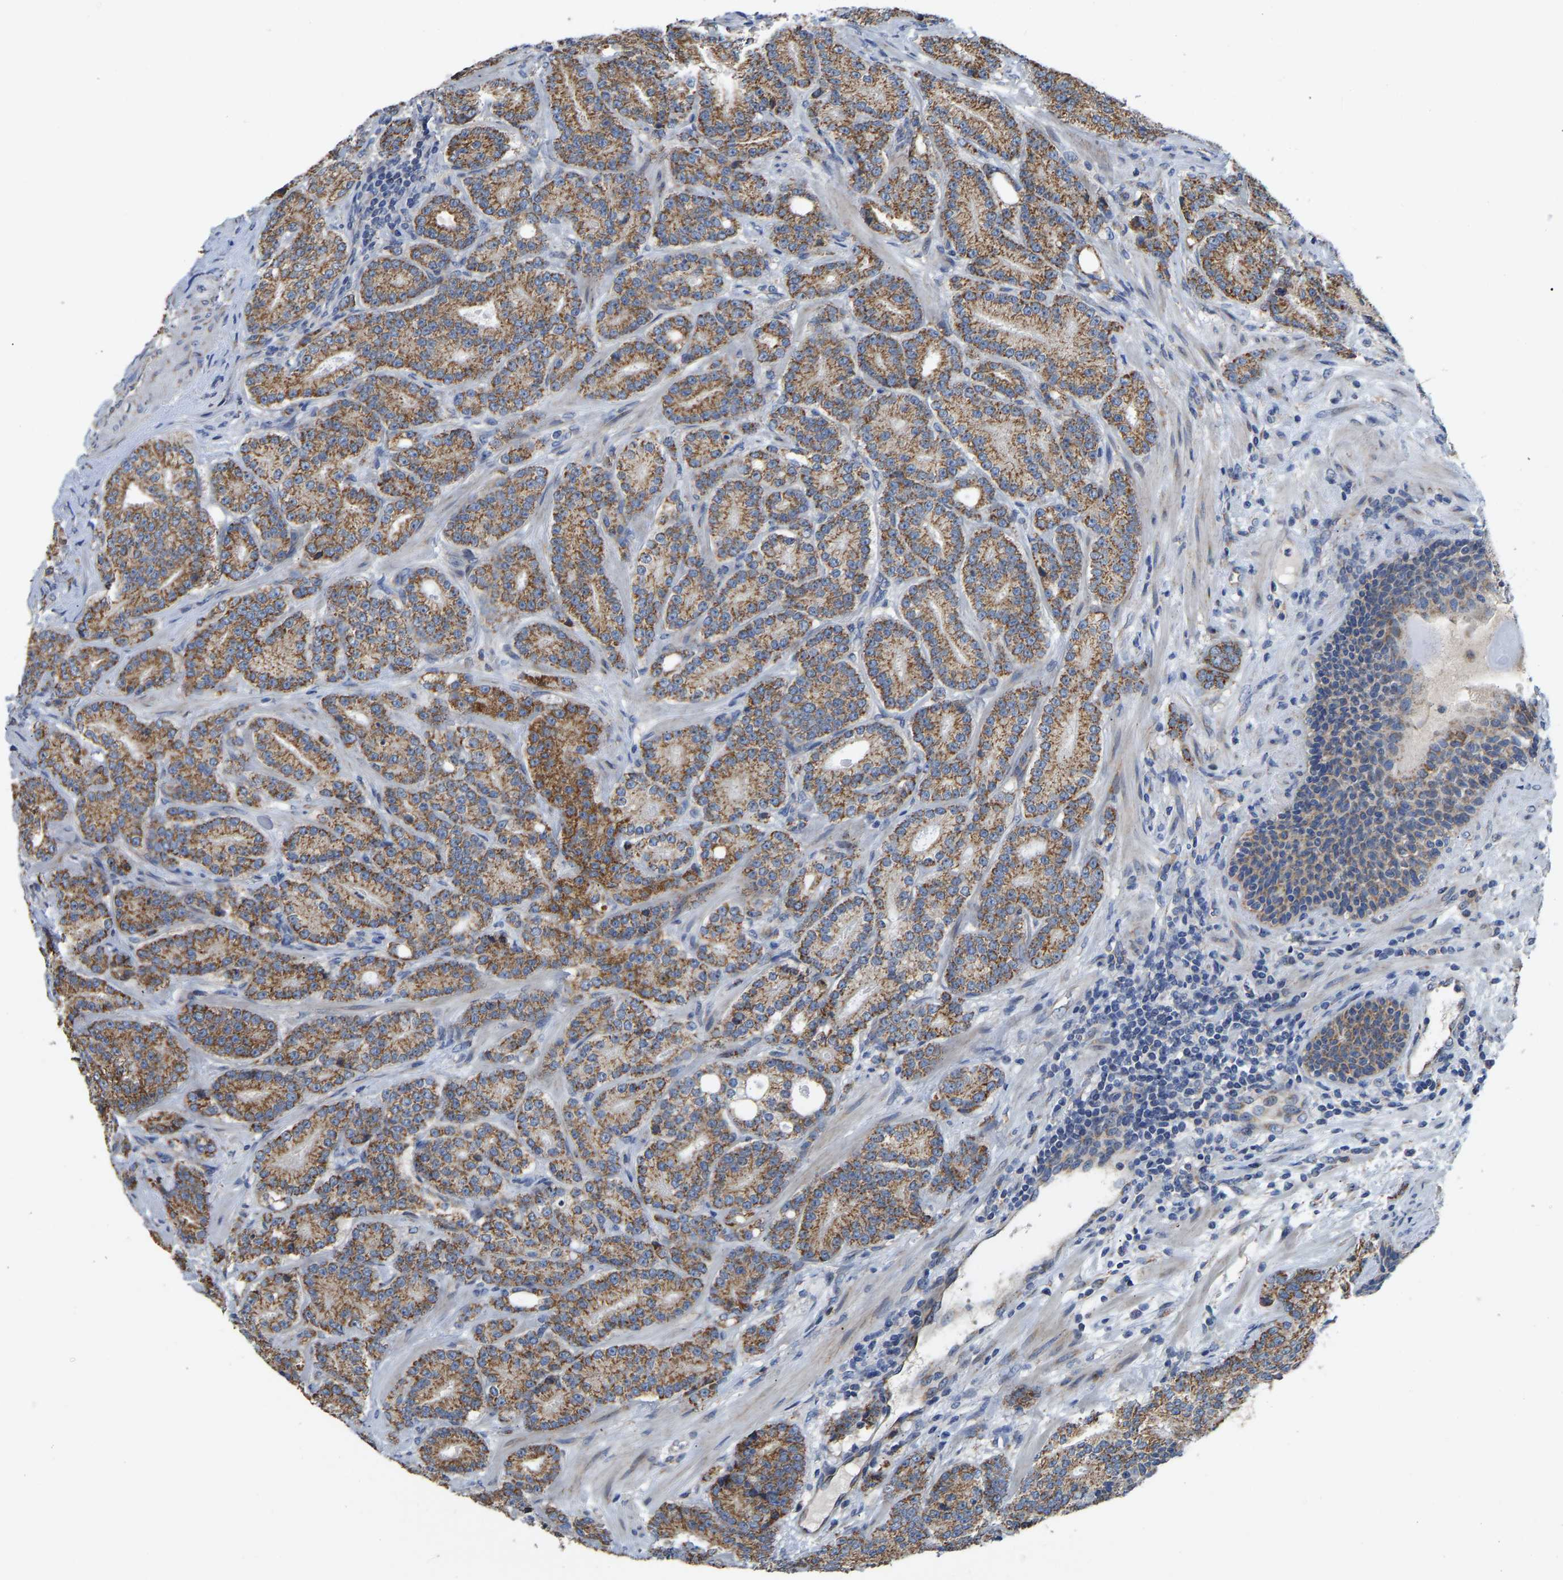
{"staining": {"intensity": "moderate", "quantity": ">75%", "location": "cytoplasmic/membranous"}, "tissue": "prostate cancer", "cell_type": "Tumor cells", "image_type": "cancer", "snomed": [{"axis": "morphology", "description": "Adenocarcinoma, High grade"}, {"axis": "topography", "description": "Prostate"}], "caption": "IHC (DAB) staining of human prostate cancer reveals moderate cytoplasmic/membranous protein positivity in about >75% of tumor cells.", "gene": "TMEM150A", "patient": {"sex": "male", "age": 61}}